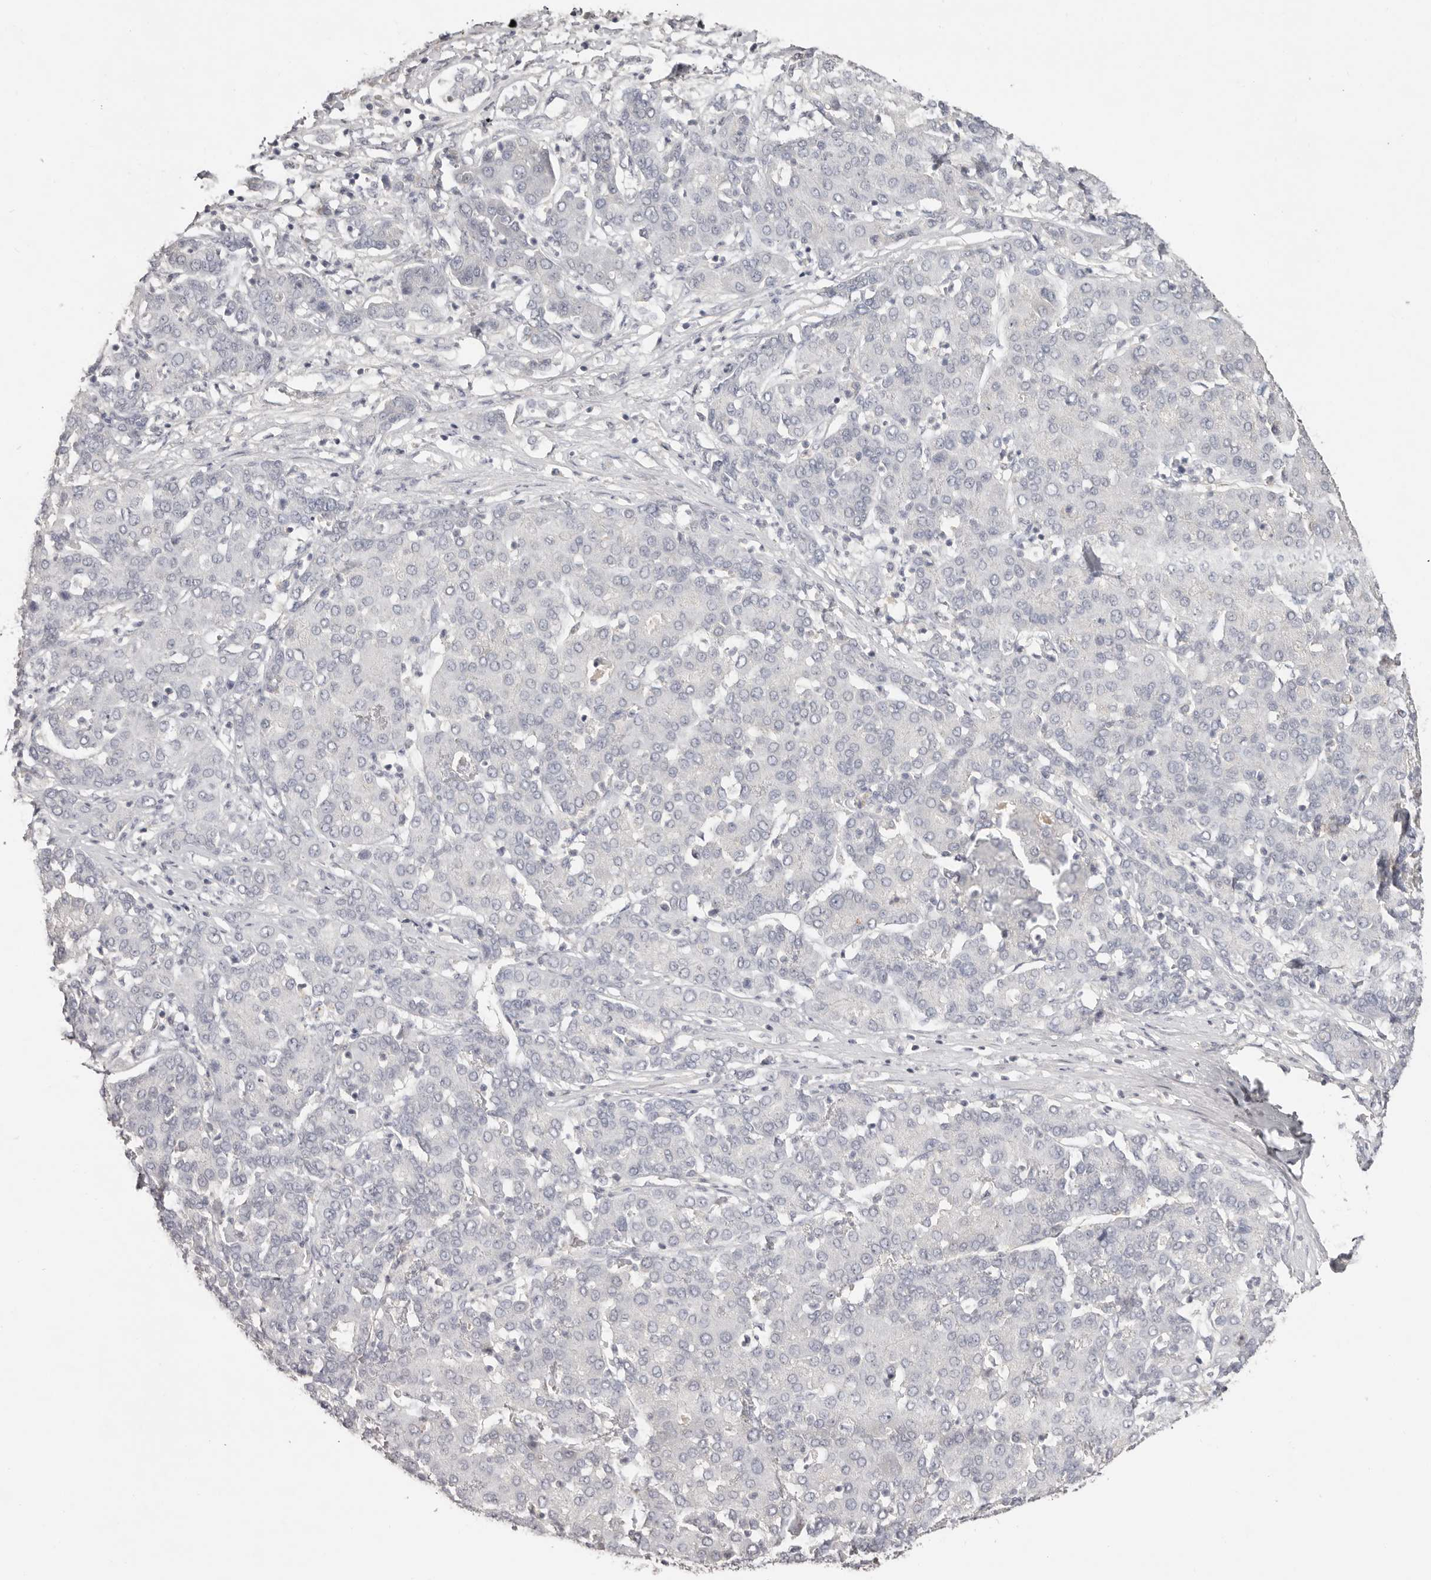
{"staining": {"intensity": "negative", "quantity": "none", "location": "none"}, "tissue": "liver cancer", "cell_type": "Tumor cells", "image_type": "cancer", "snomed": [{"axis": "morphology", "description": "Carcinoma, Hepatocellular, NOS"}, {"axis": "topography", "description": "Liver"}], "caption": "A high-resolution histopathology image shows IHC staining of liver cancer (hepatocellular carcinoma), which demonstrates no significant expression in tumor cells.", "gene": "SCUBE2", "patient": {"sex": "male", "age": 65}}